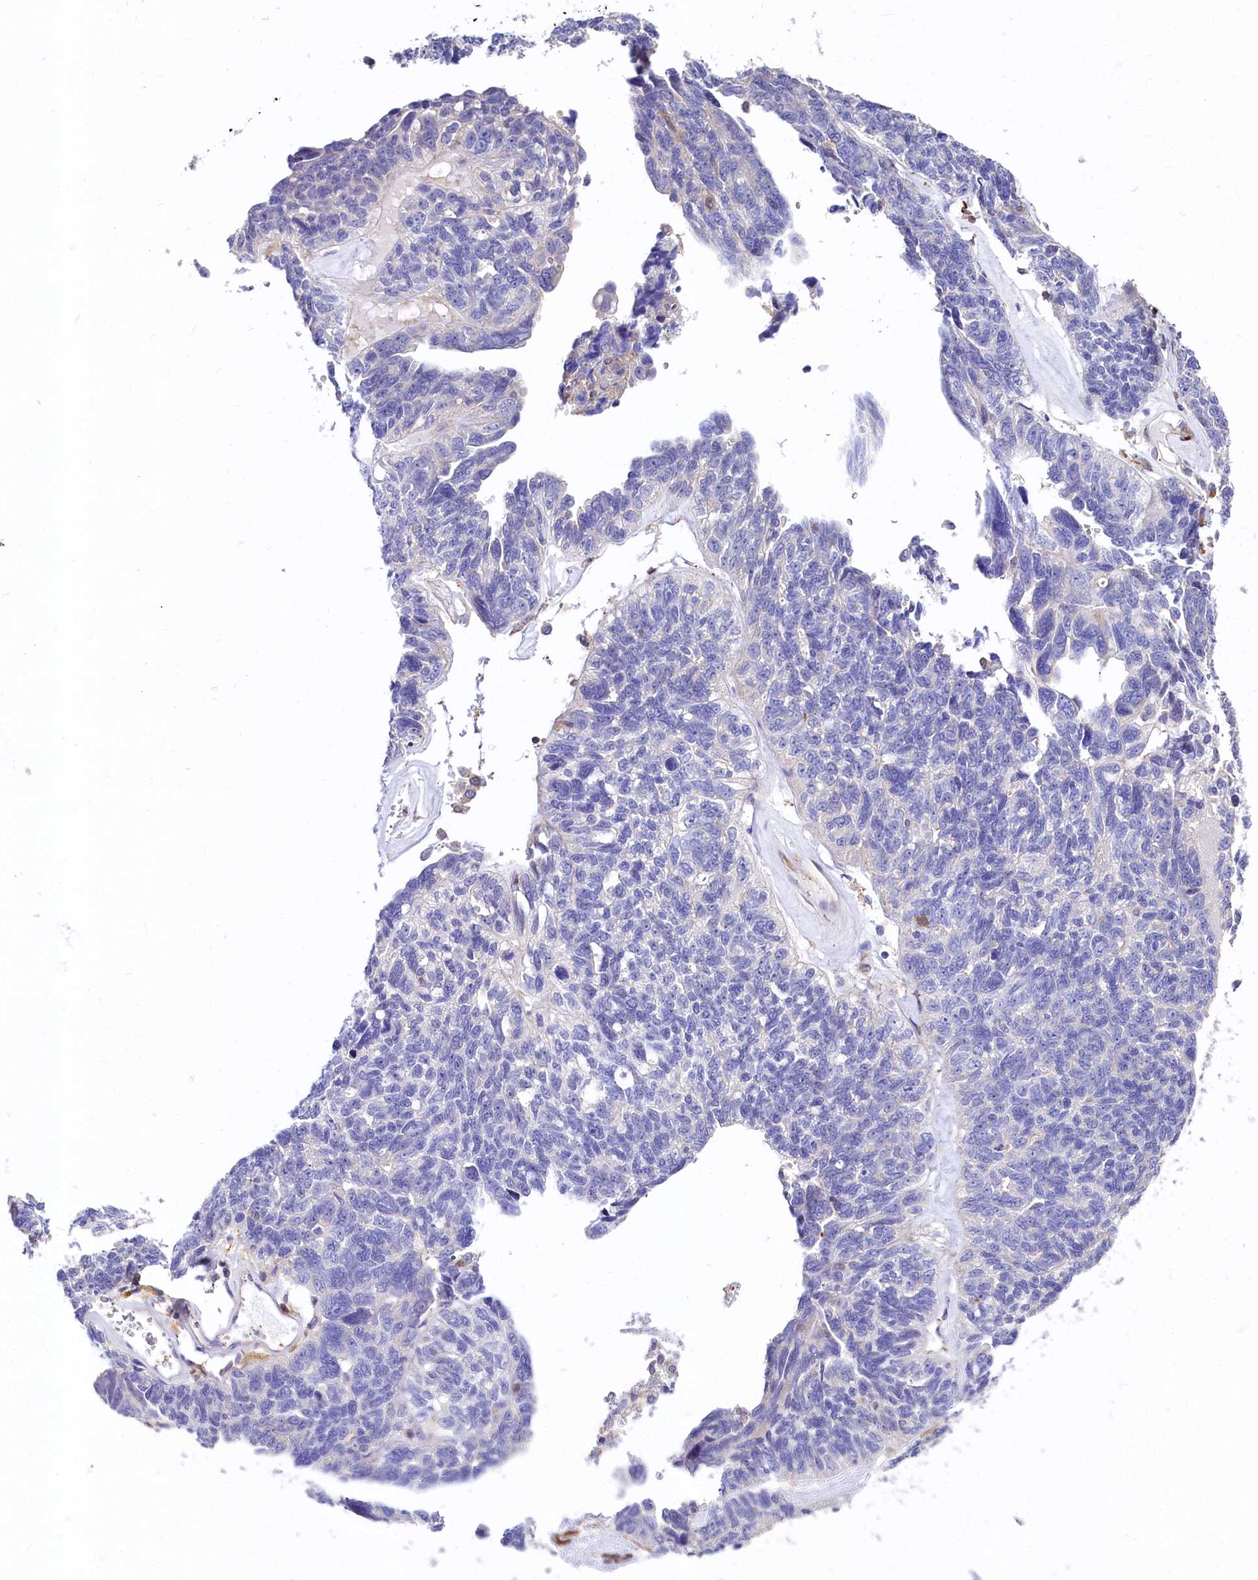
{"staining": {"intensity": "negative", "quantity": "none", "location": "none"}, "tissue": "ovarian cancer", "cell_type": "Tumor cells", "image_type": "cancer", "snomed": [{"axis": "morphology", "description": "Cystadenocarcinoma, serous, NOS"}, {"axis": "topography", "description": "Ovary"}], "caption": "Human ovarian cancer stained for a protein using immunohistochemistry reveals no expression in tumor cells.", "gene": "FCHSD2", "patient": {"sex": "female", "age": 79}}